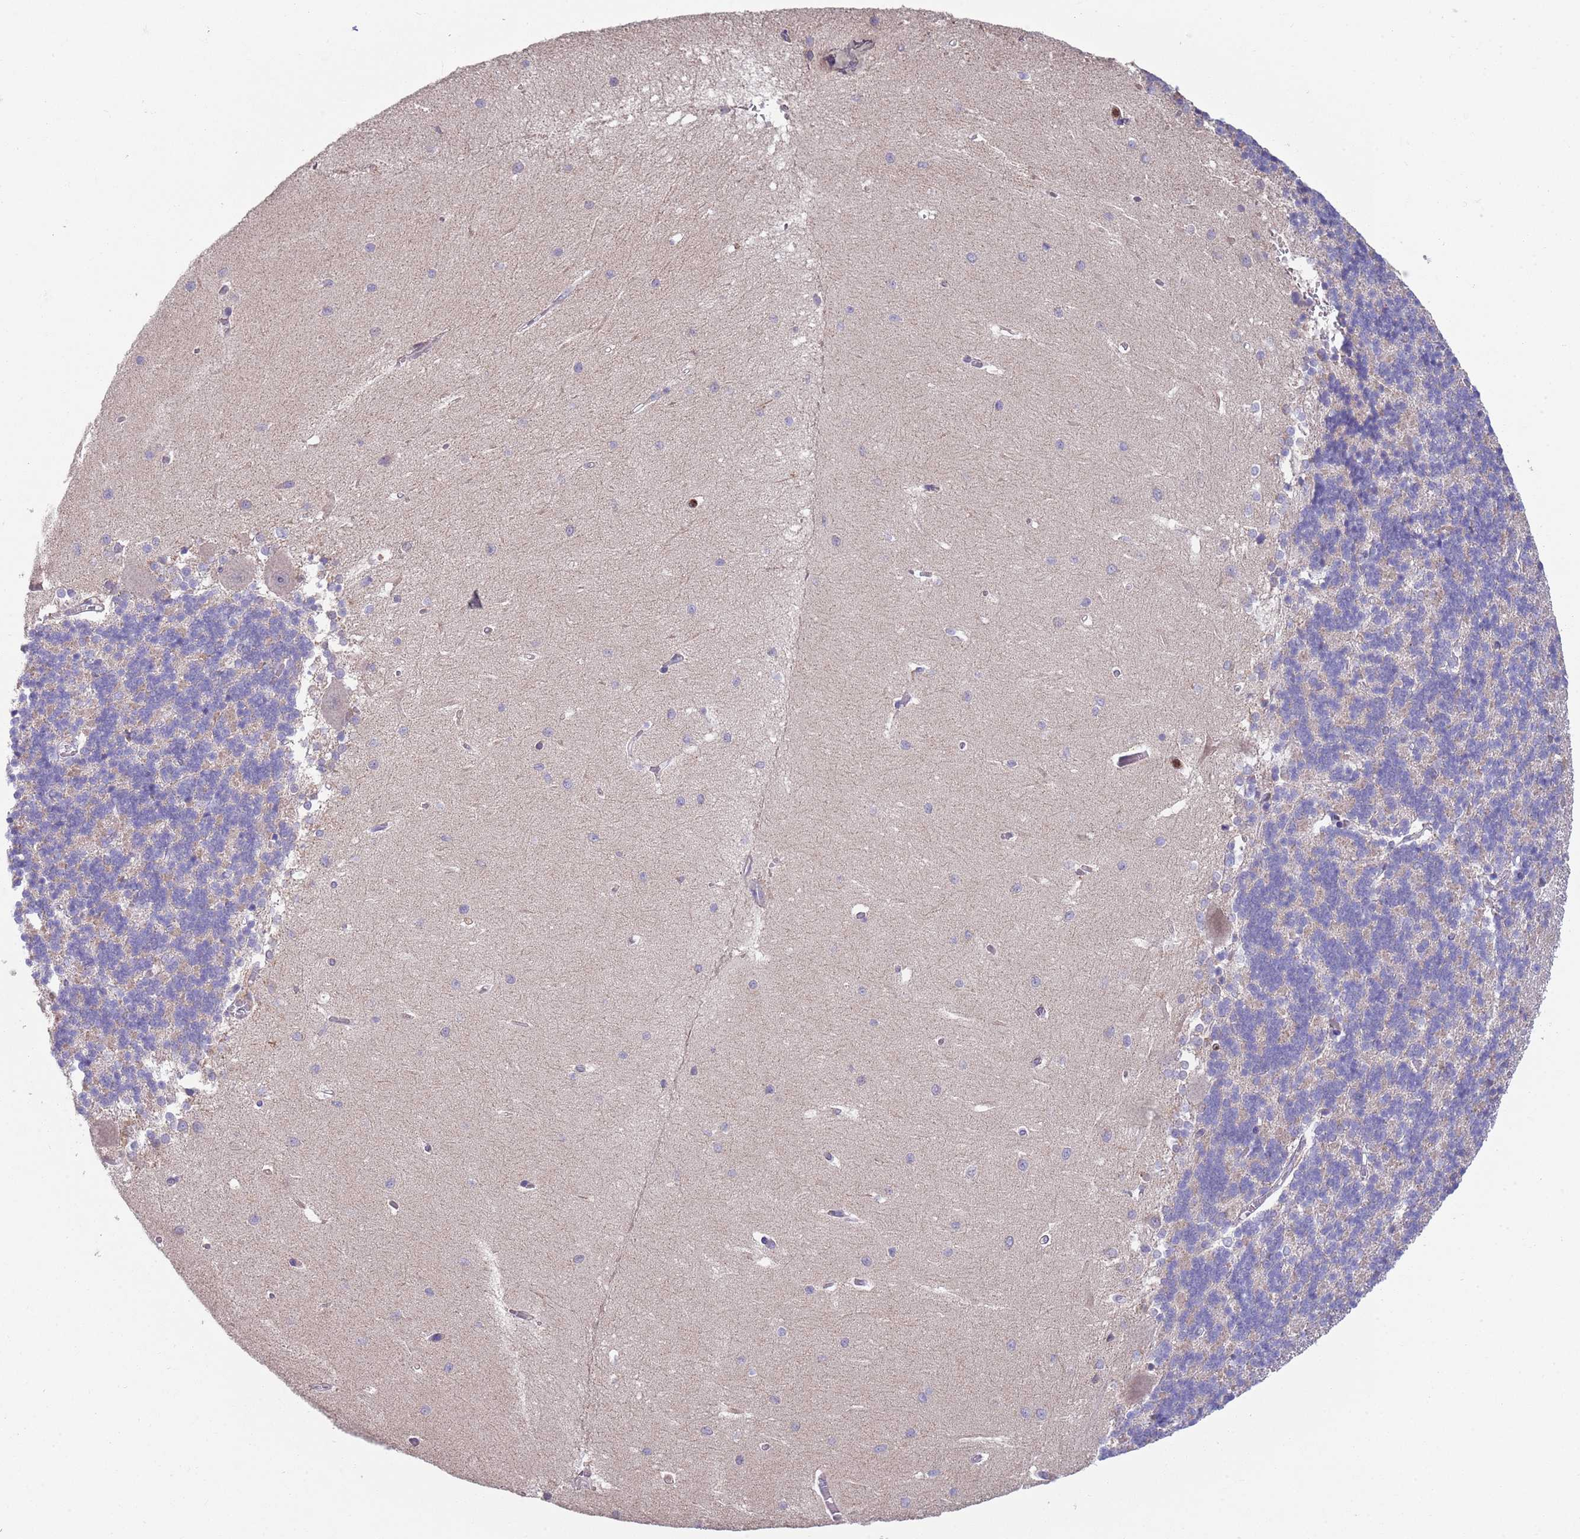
{"staining": {"intensity": "negative", "quantity": "none", "location": "none"}, "tissue": "cerebellum", "cell_type": "Cells in granular layer", "image_type": "normal", "snomed": [{"axis": "morphology", "description": "Normal tissue, NOS"}, {"axis": "topography", "description": "Cerebellum"}], "caption": "Micrograph shows no significant protein expression in cells in granular layer of unremarkable cerebellum. Brightfield microscopy of immunohistochemistry stained with DAB (brown) and hematoxylin (blue), captured at high magnification.", "gene": "DDT", "patient": {"sex": "male", "age": 37}}